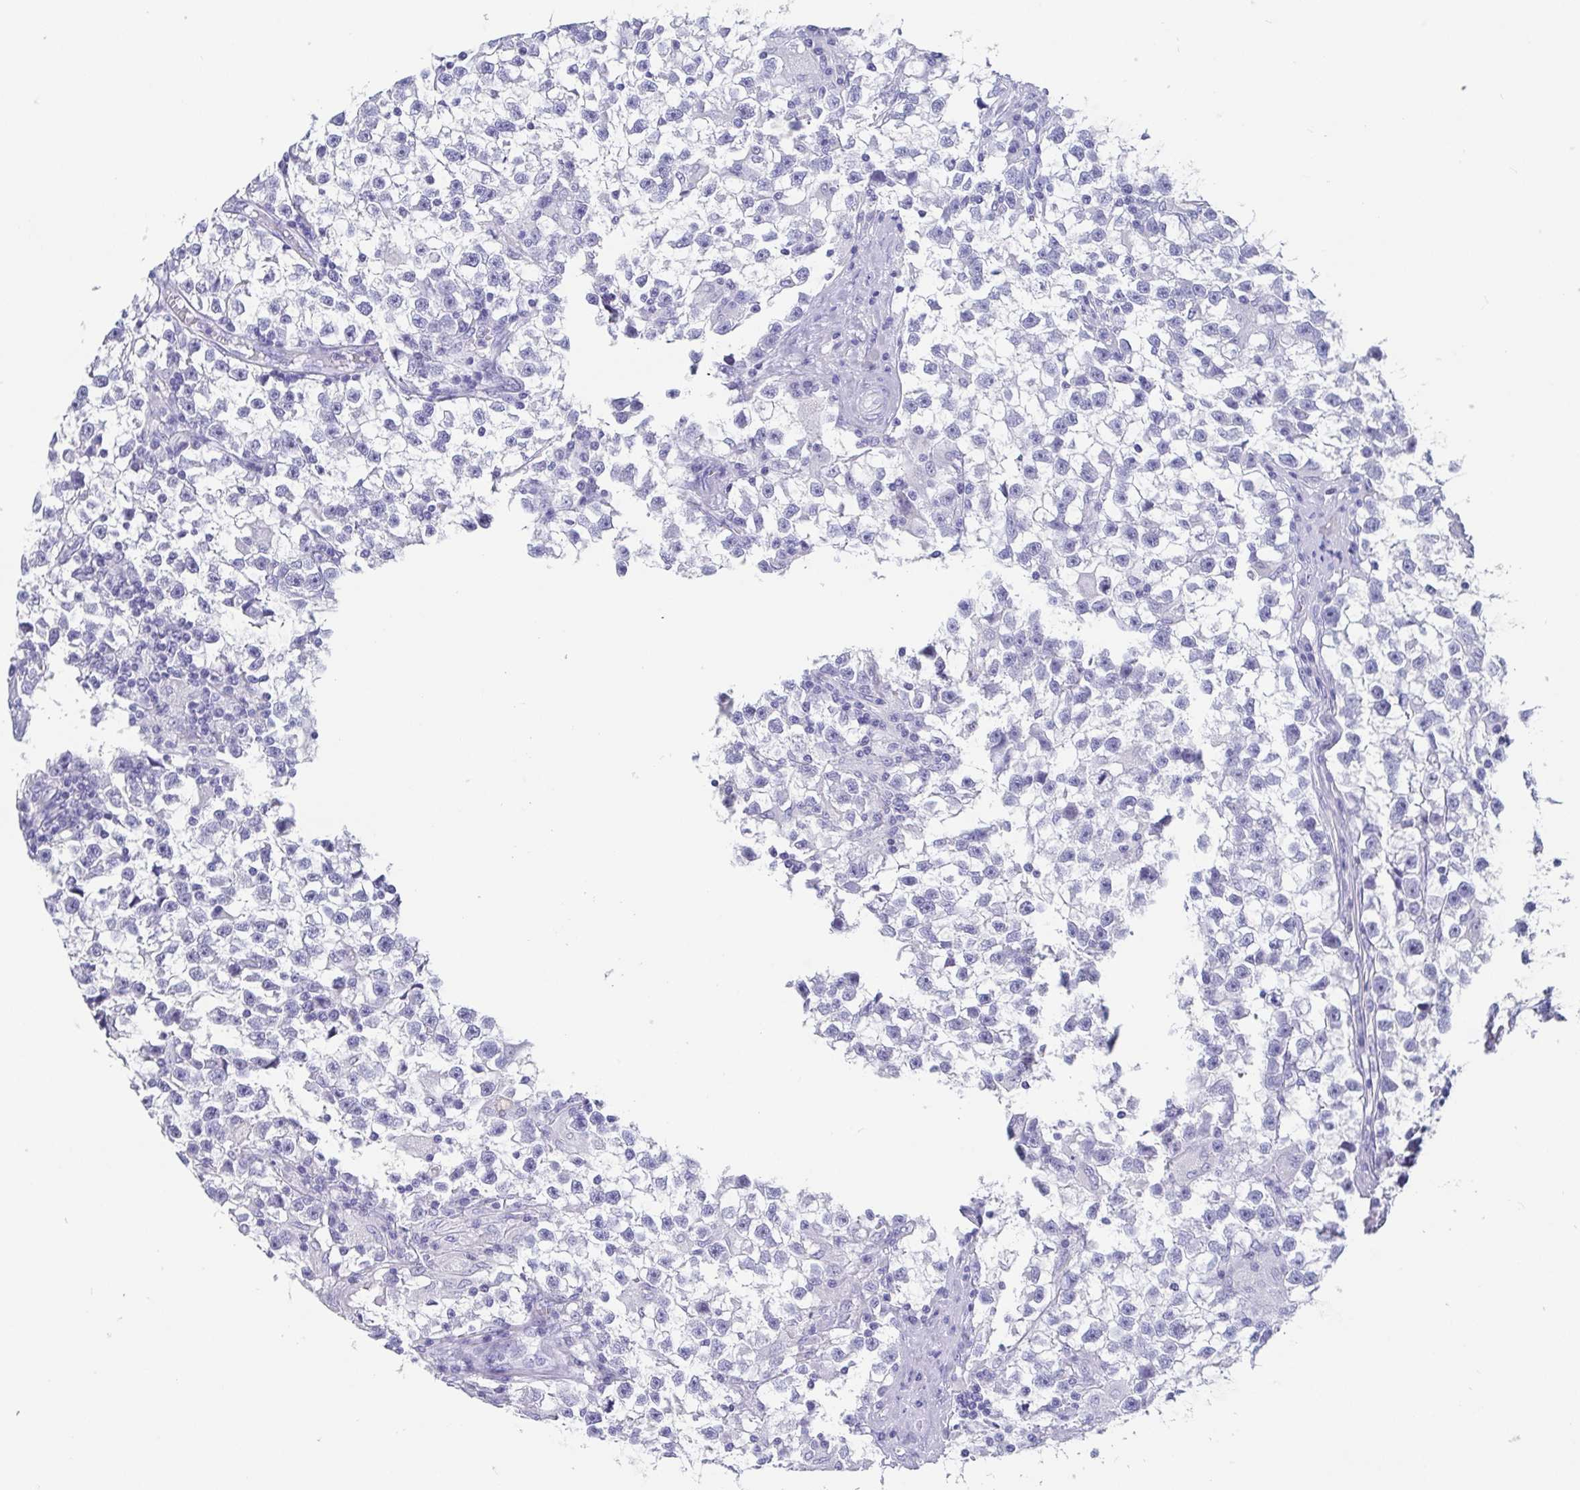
{"staining": {"intensity": "negative", "quantity": "none", "location": "none"}, "tissue": "testis cancer", "cell_type": "Tumor cells", "image_type": "cancer", "snomed": [{"axis": "morphology", "description": "Seminoma, NOS"}, {"axis": "topography", "description": "Testis"}], "caption": "High power microscopy image of an immunohistochemistry (IHC) histopathology image of testis cancer (seminoma), revealing no significant expression in tumor cells.", "gene": "SCGN", "patient": {"sex": "male", "age": 31}}